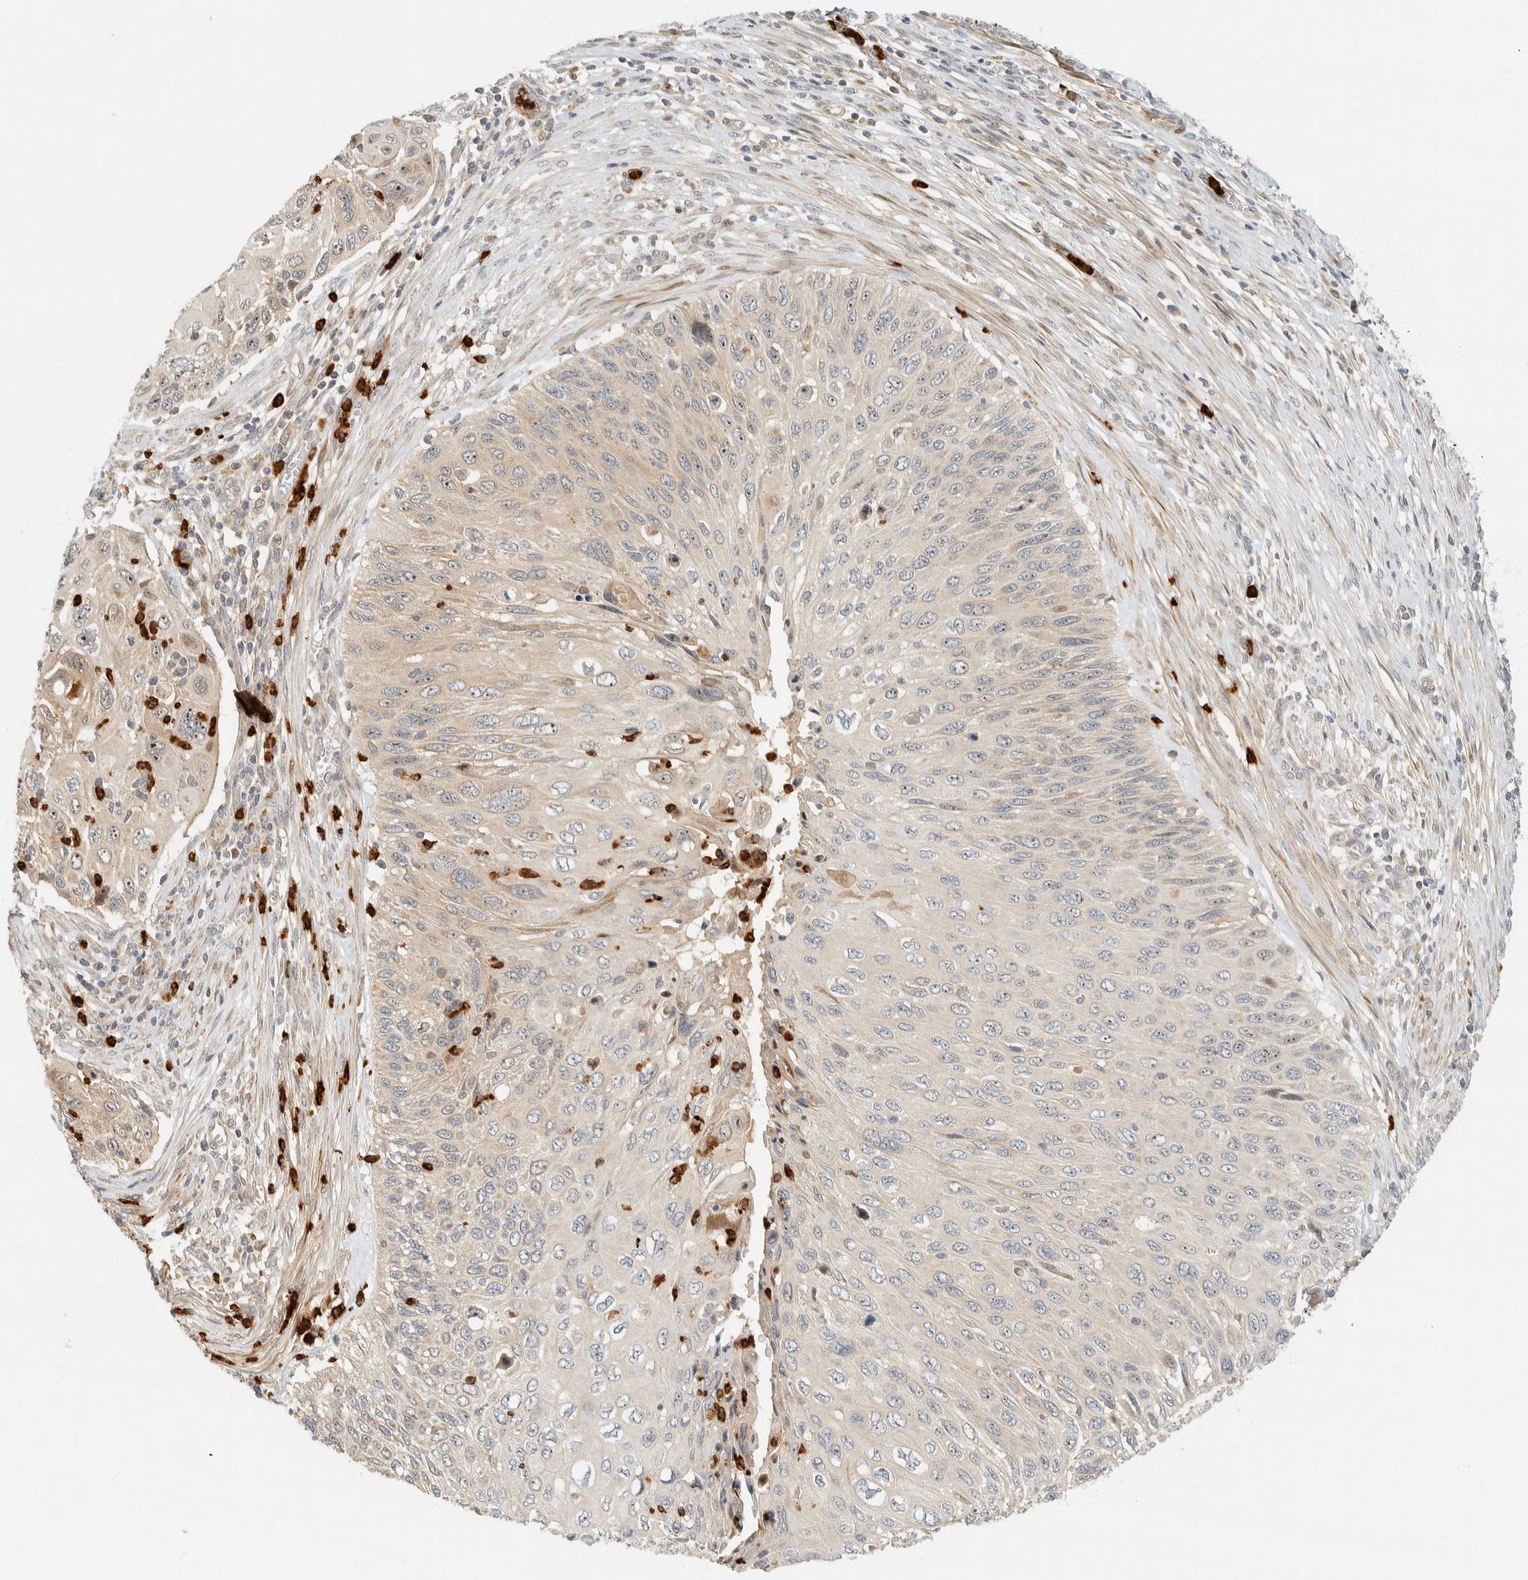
{"staining": {"intensity": "moderate", "quantity": "<25%", "location": "cytoplasmic/membranous,nuclear"}, "tissue": "cervical cancer", "cell_type": "Tumor cells", "image_type": "cancer", "snomed": [{"axis": "morphology", "description": "Squamous cell carcinoma, NOS"}, {"axis": "topography", "description": "Cervix"}], "caption": "High-power microscopy captured an IHC histopathology image of cervical cancer, revealing moderate cytoplasmic/membranous and nuclear expression in about <25% of tumor cells. (Stains: DAB (3,3'-diaminobenzidine) in brown, nuclei in blue, Microscopy: brightfield microscopy at high magnification).", "gene": "CCDC171", "patient": {"sex": "female", "age": 70}}